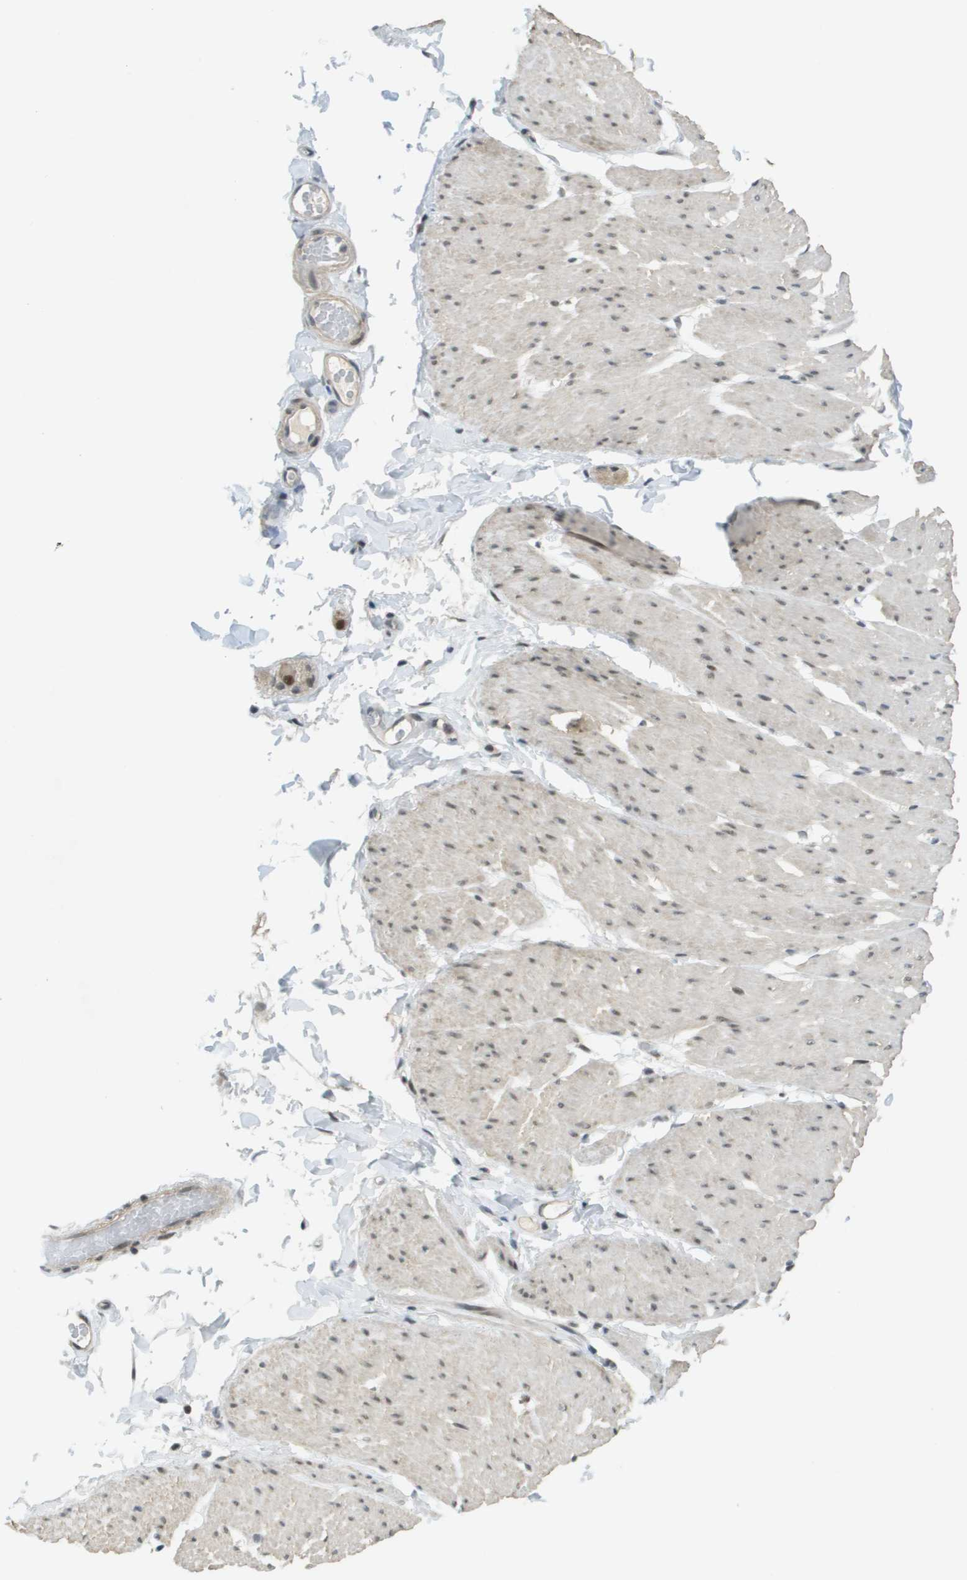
{"staining": {"intensity": "weak", "quantity": "25%-75%", "location": "nuclear"}, "tissue": "smooth muscle", "cell_type": "Smooth muscle cells", "image_type": "normal", "snomed": [{"axis": "morphology", "description": "Normal tissue, NOS"}, {"axis": "topography", "description": "Smooth muscle"}, {"axis": "topography", "description": "Colon"}], "caption": "IHC micrograph of unremarkable smooth muscle stained for a protein (brown), which reveals low levels of weak nuclear positivity in about 25%-75% of smooth muscle cells.", "gene": "ARID1B", "patient": {"sex": "male", "age": 67}}